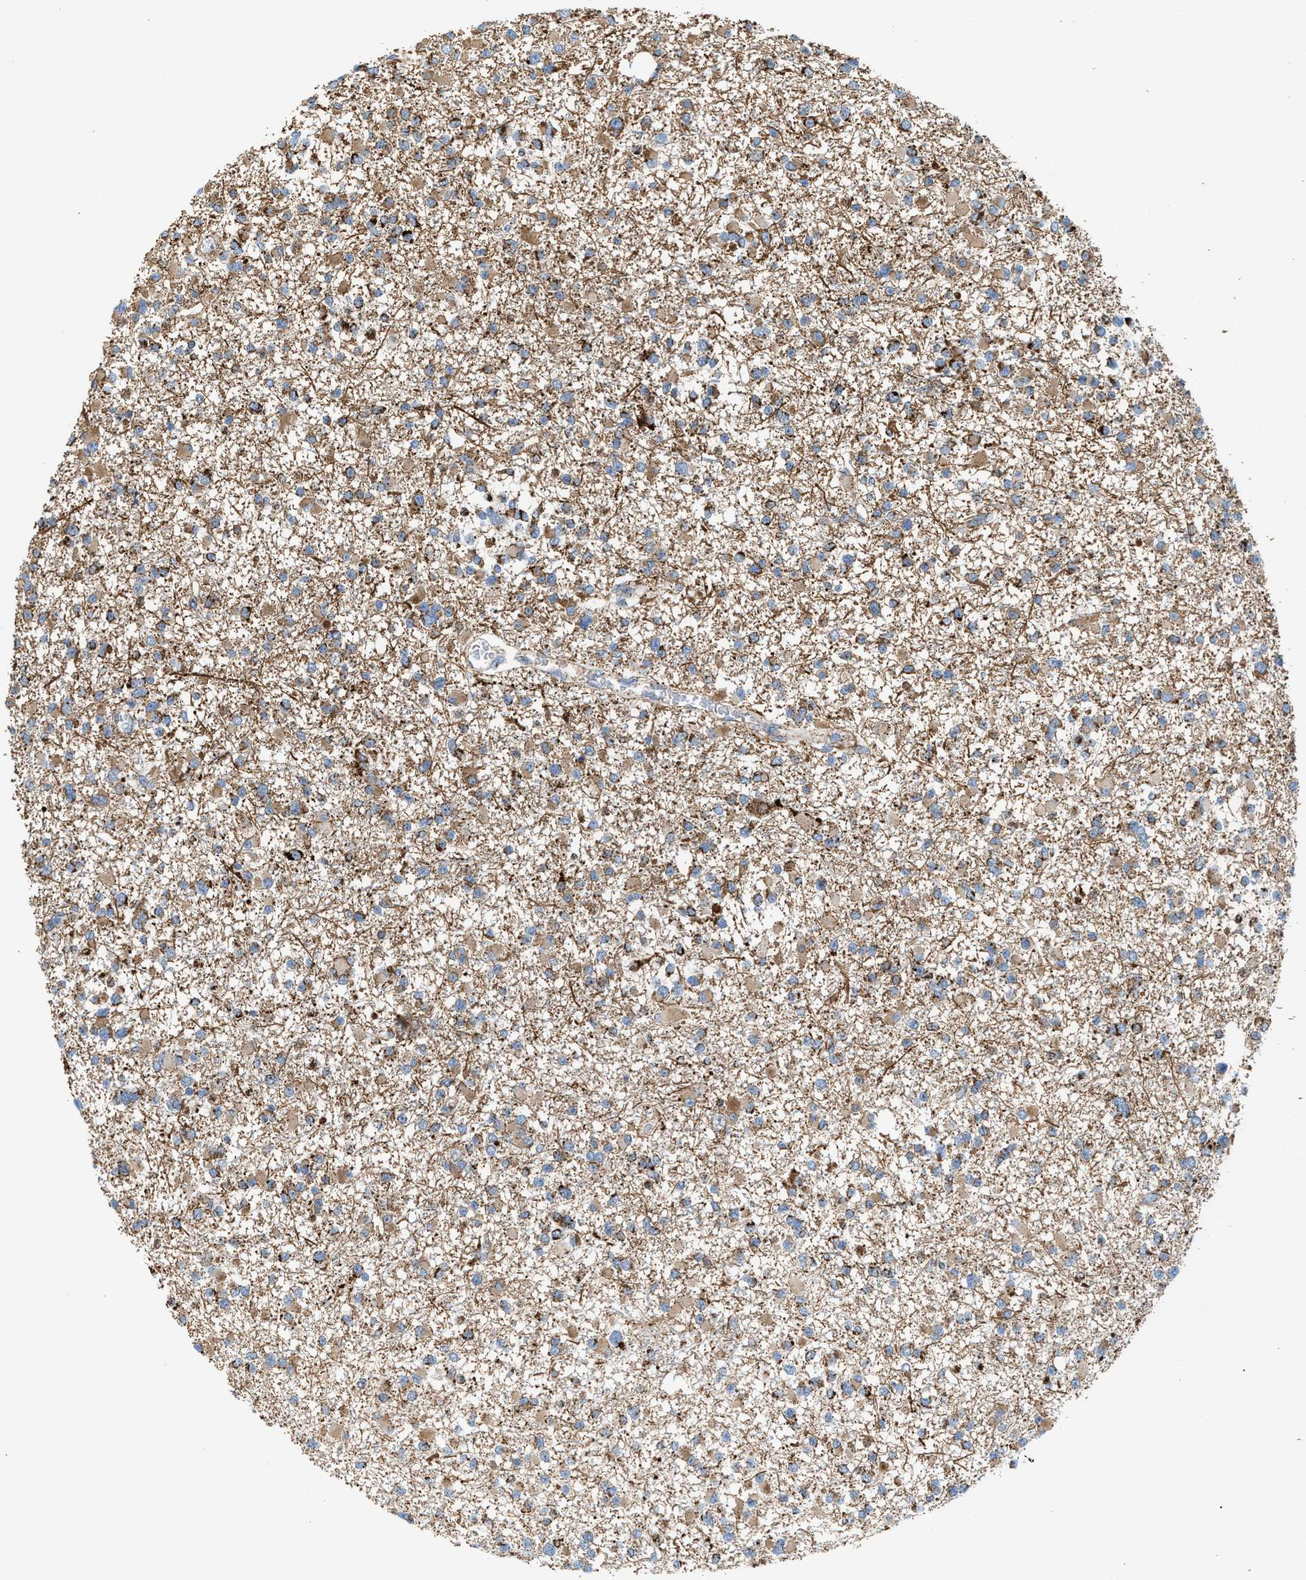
{"staining": {"intensity": "moderate", "quantity": ">75%", "location": "cytoplasmic/membranous"}, "tissue": "glioma", "cell_type": "Tumor cells", "image_type": "cancer", "snomed": [{"axis": "morphology", "description": "Glioma, malignant, Low grade"}, {"axis": "topography", "description": "Brain"}], "caption": "Protein staining demonstrates moderate cytoplasmic/membranous expression in about >75% of tumor cells in glioma.", "gene": "PMPCA", "patient": {"sex": "female", "age": 22}}